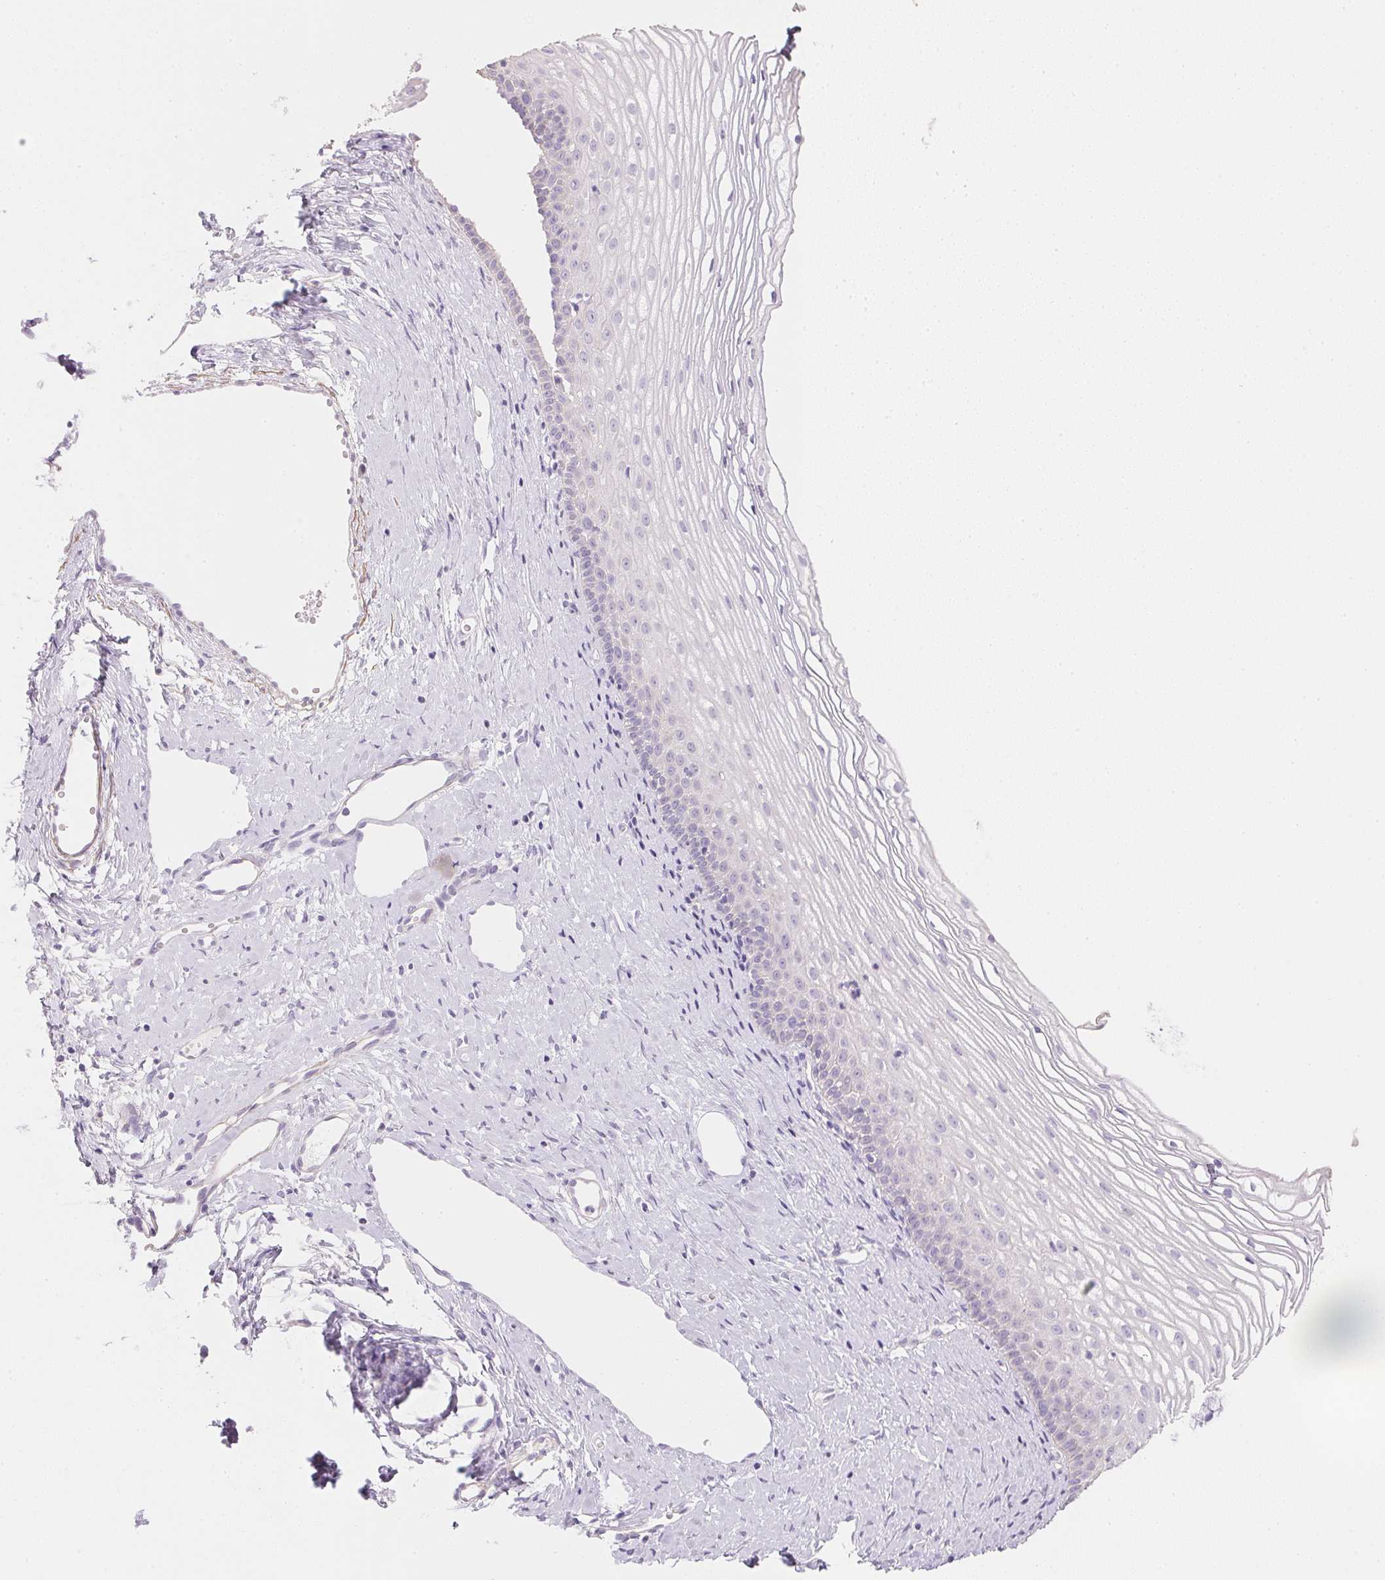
{"staining": {"intensity": "negative", "quantity": "none", "location": "none"}, "tissue": "cervix", "cell_type": "Glandular cells", "image_type": "normal", "snomed": [{"axis": "morphology", "description": "Normal tissue, NOS"}, {"axis": "topography", "description": "Cervix"}], "caption": "A micrograph of human cervix is negative for staining in glandular cells. The staining is performed using DAB brown chromogen with nuclei counter-stained in using hematoxylin.", "gene": "KCNE2", "patient": {"sex": "female", "age": 40}}